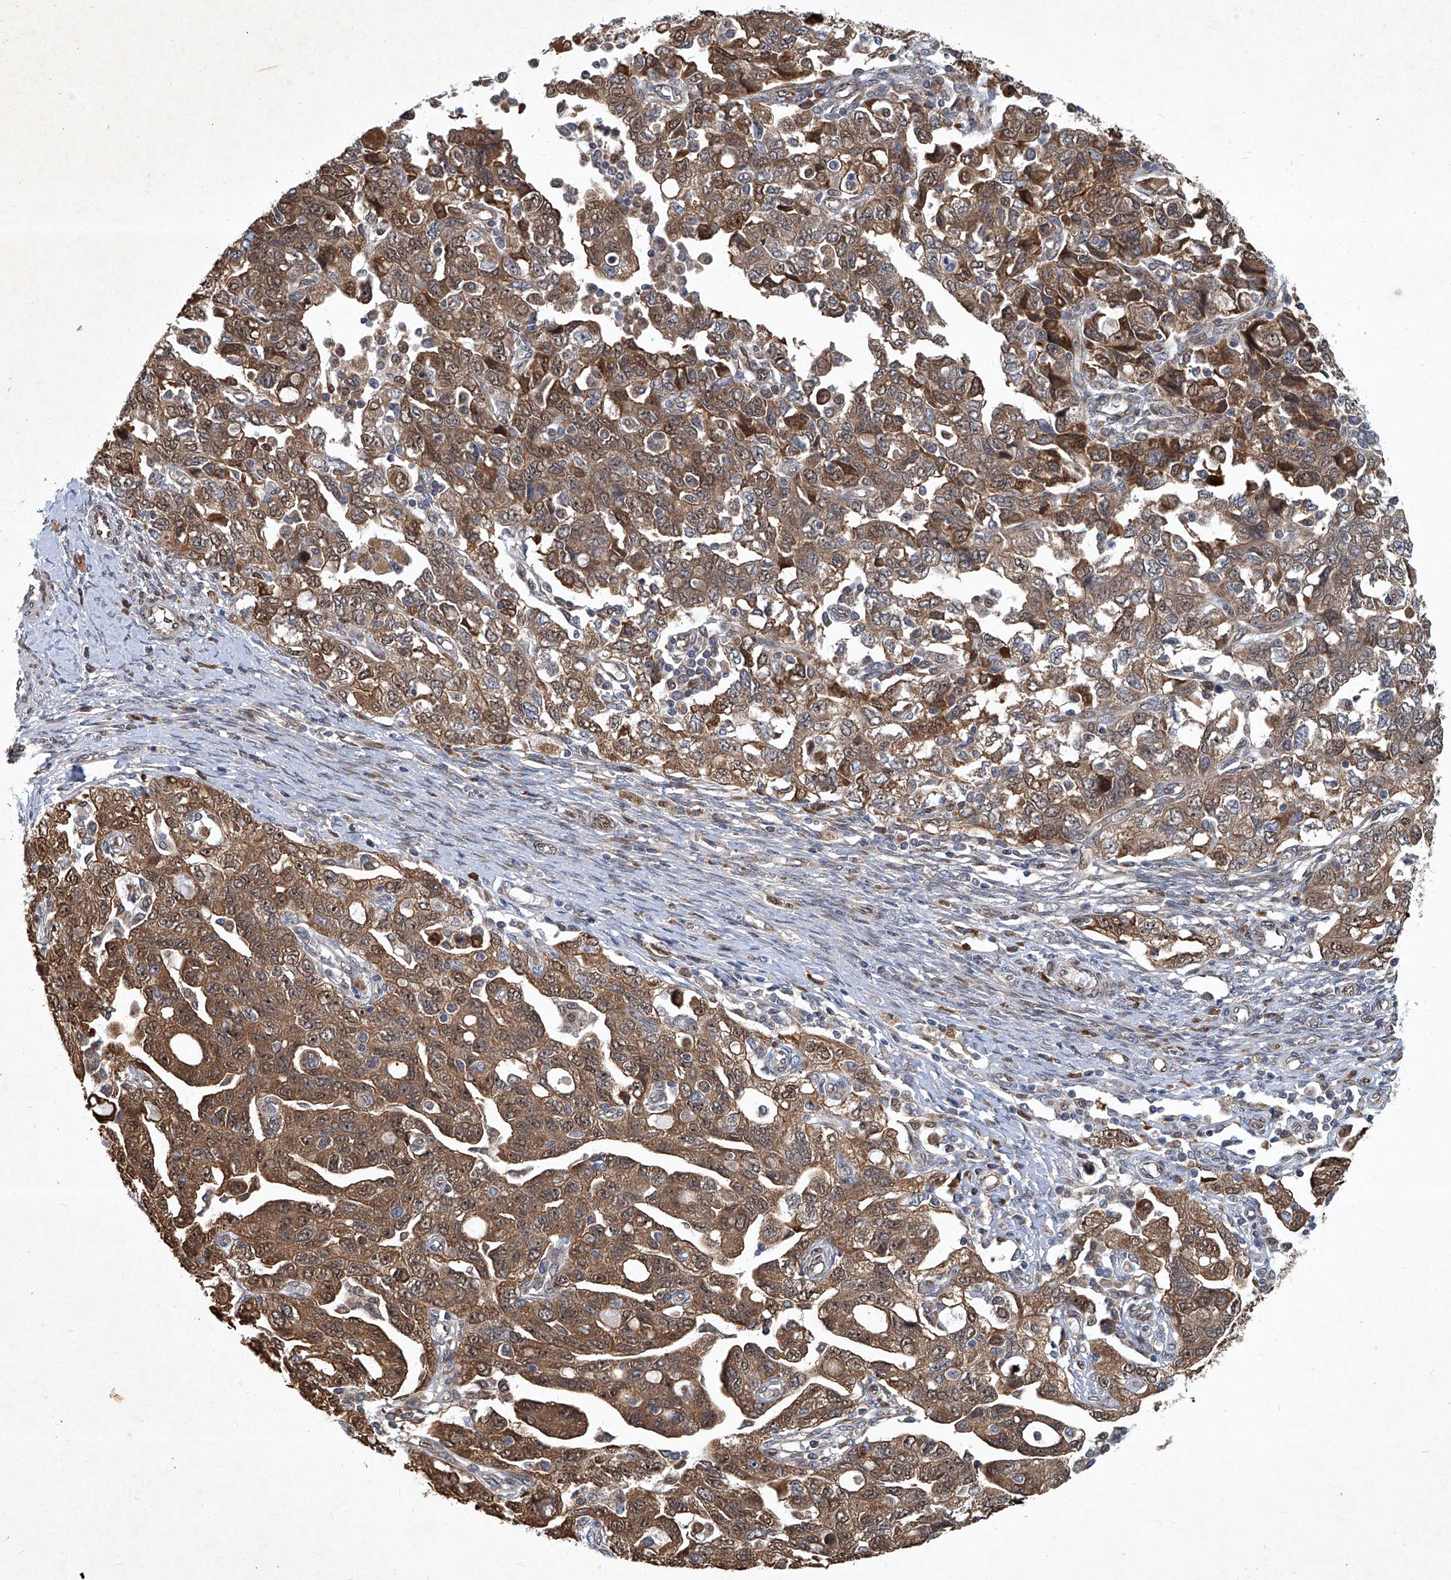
{"staining": {"intensity": "moderate", "quantity": ">75%", "location": "cytoplasmic/membranous,nuclear"}, "tissue": "ovarian cancer", "cell_type": "Tumor cells", "image_type": "cancer", "snomed": [{"axis": "morphology", "description": "Carcinoma, NOS"}, {"axis": "morphology", "description": "Cystadenocarcinoma, serous, NOS"}, {"axis": "topography", "description": "Ovary"}], "caption": "A micrograph of ovarian cancer stained for a protein exhibits moderate cytoplasmic/membranous and nuclear brown staining in tumor cells. The staining was performed using DAB to visualize the protein expression in brown, while the nuclei were stained in blue with hematoxylin (Magnification: 20x).", "gene": "GPR132", "patient": {"sex": "female", "age": 69}}